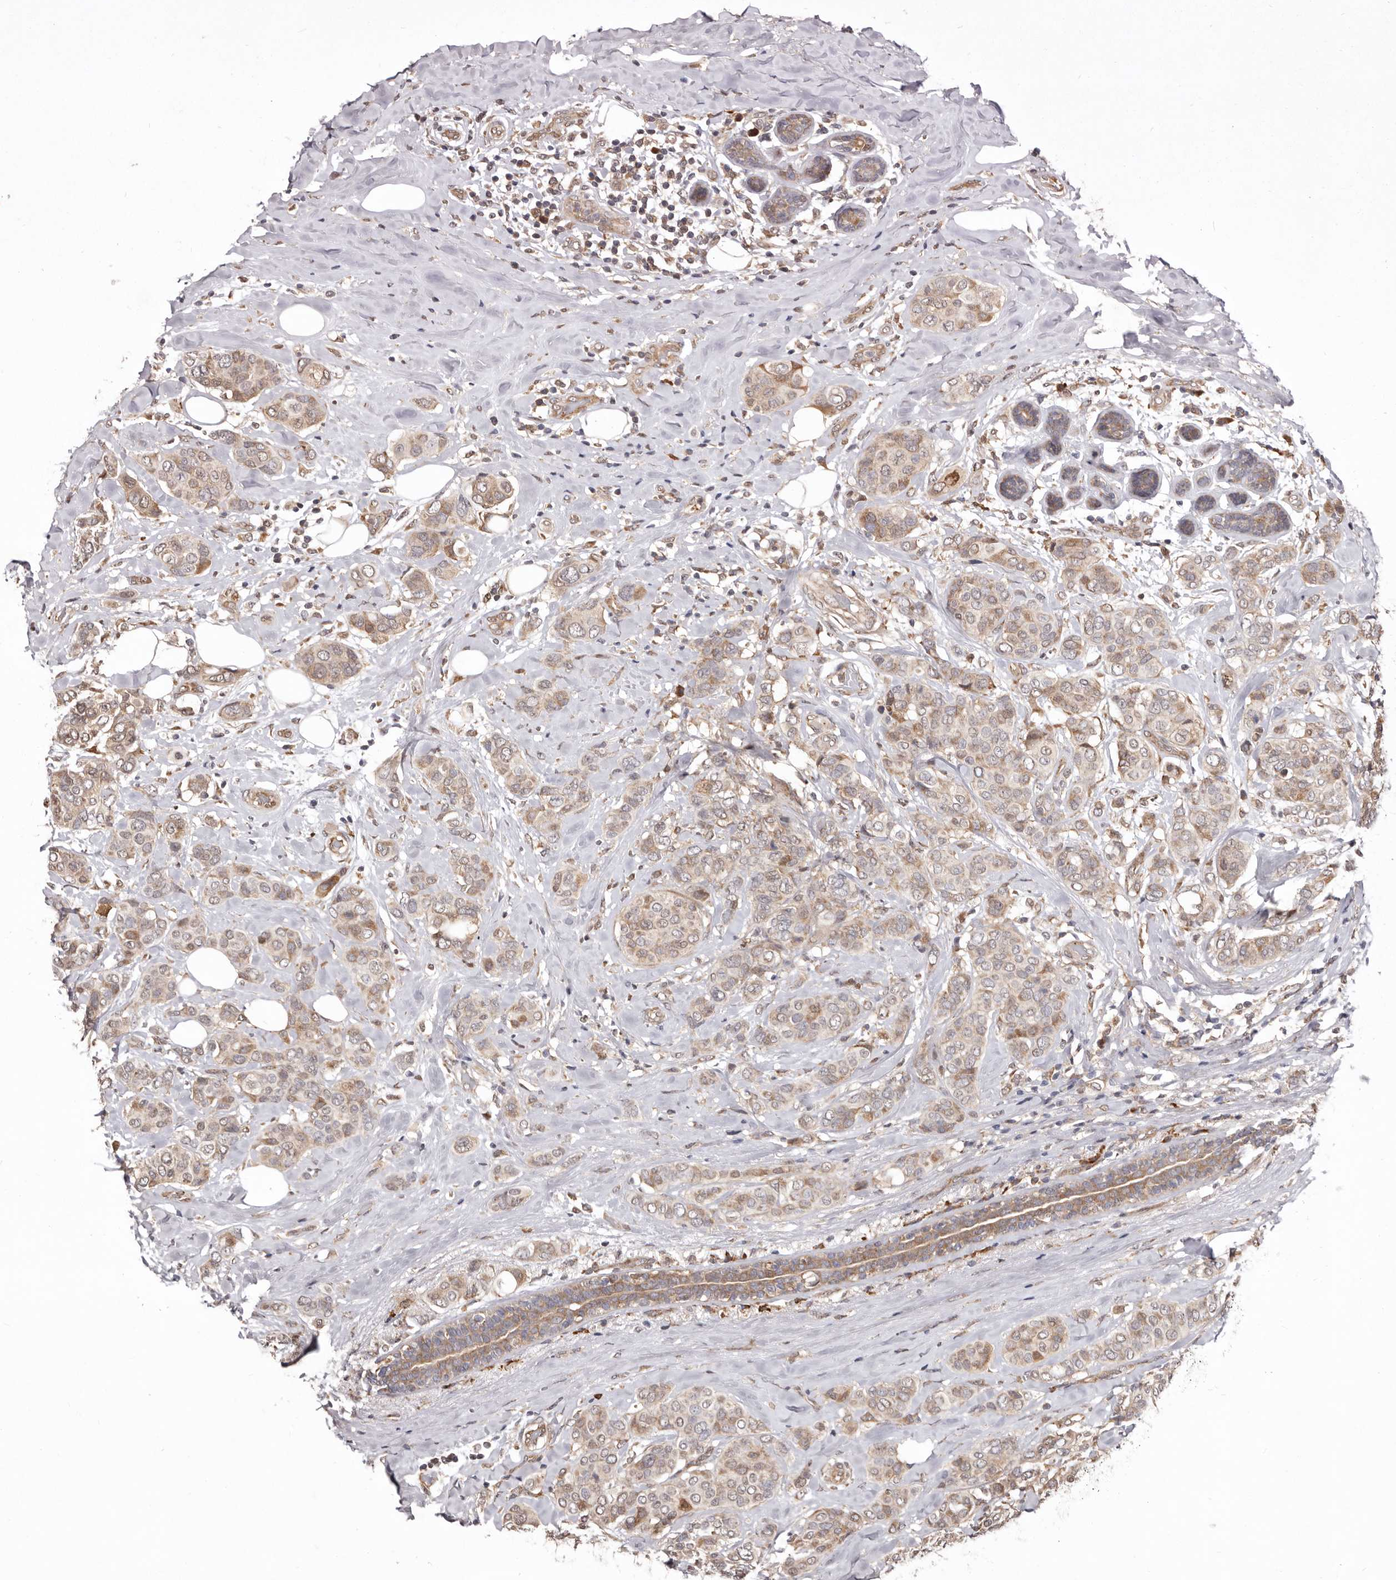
{"staining": {"intensity": "weak", "quantity": ">75%", "location": "cytoplasmic/membranous"}, "tissue": "breast cancer", "cell_type": "Tumor cells", "image_type": "cancer", "snomed": [{"axis": "morphology", "description": "Lobular carcinoma"}, {"axis": "topography", "description": "Breast"}], "caption": "Immunohistochemistry (IHC) image of human breast cancer stained for a protein (brown), which shows low levels of weak cytoplasmic/membranous staining in approximately >75% of tumor cells.", "gene": "RRM2B", "patient": {"sex": "female", "age": 51}}